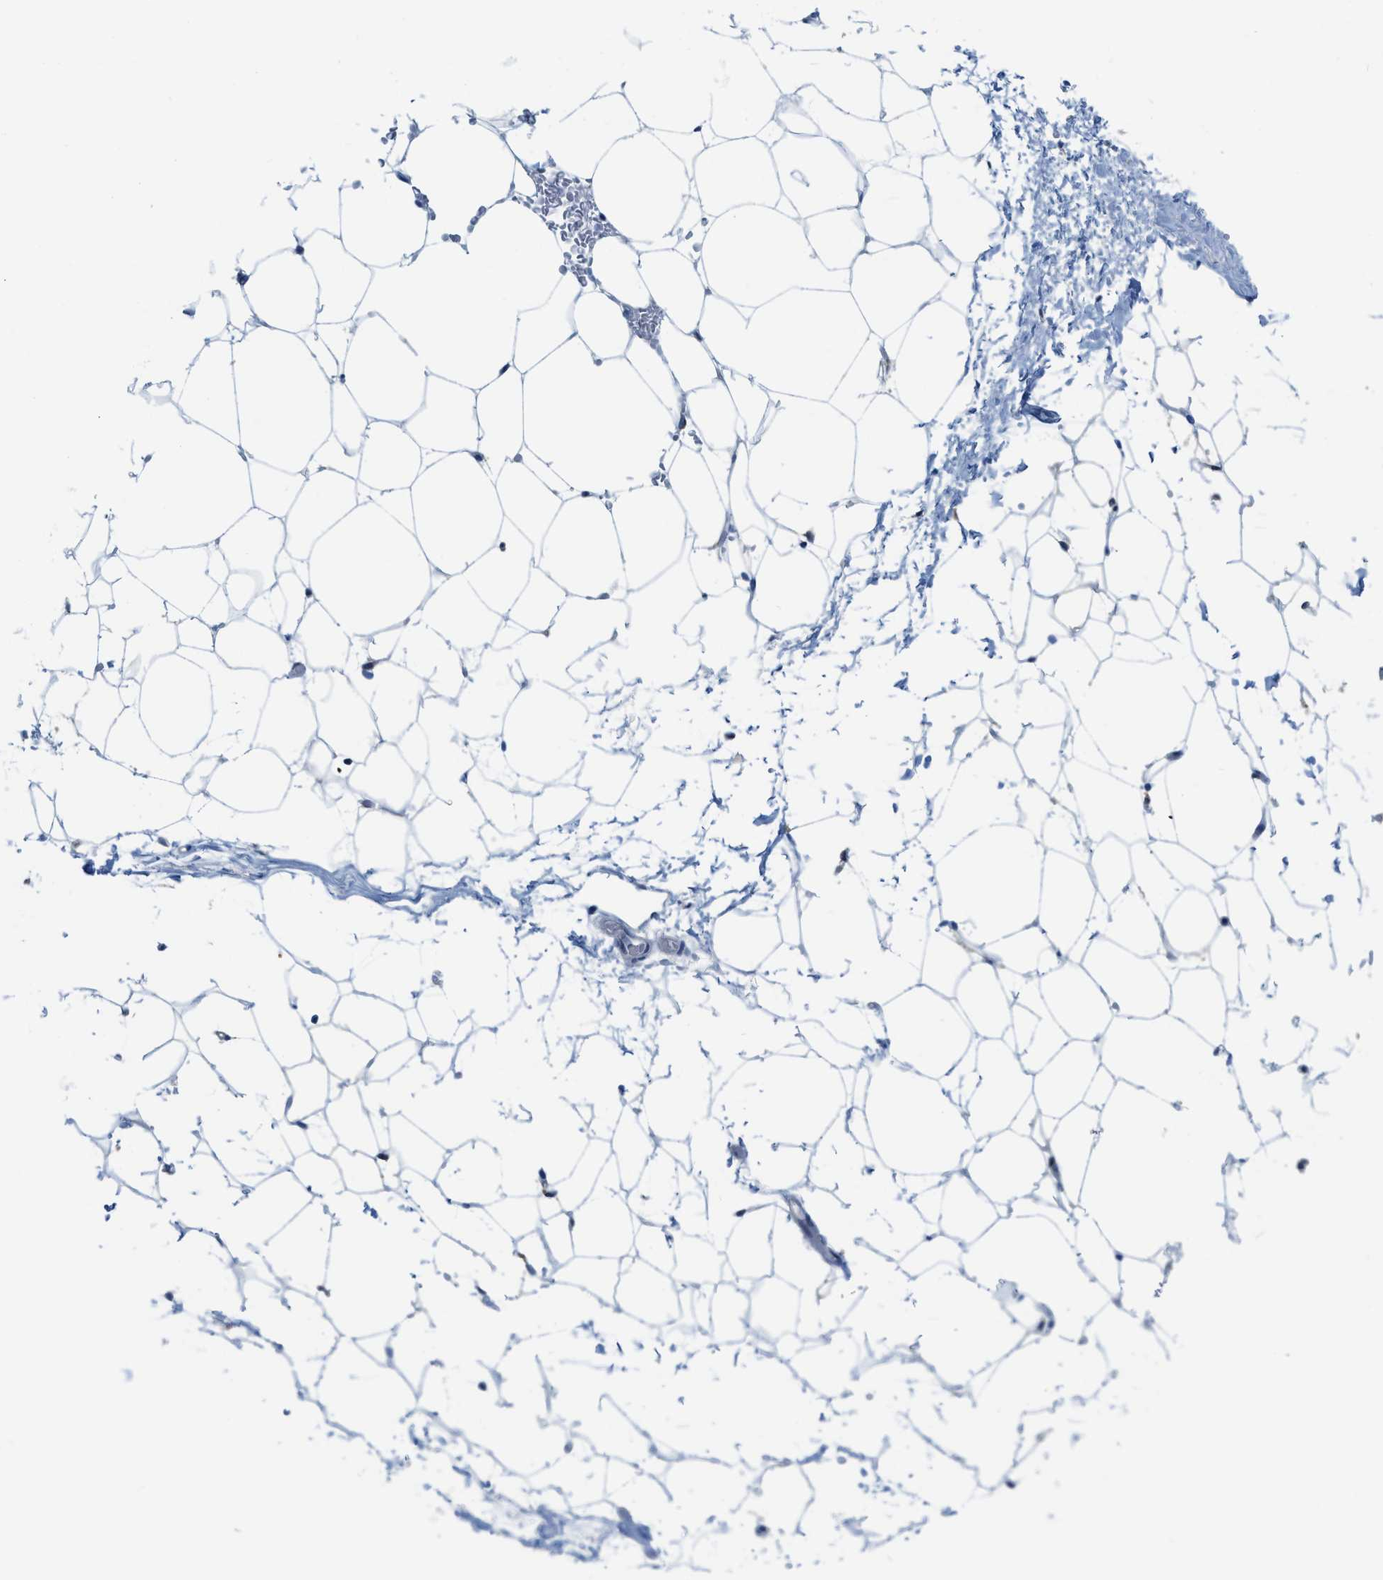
{"staining": {"intensity": "negative", "quantity": "none", "location": "none"}, "tissue": "adipose tissue", "cell_type": "Adipocytes", "image_type": "normal", "snomed": [{"axis": "morphology", "description": "Normal tissue, NOS"}, {"axis": "topography", "description": "Breast"}, {"axis": "topography", "description": "Soft tissue"}], "caption": "The image displays no significant positivity in adipocytes of adipose tissue.", "gene": "CSTB", "patient": {"sex": "female", "age": 75}}